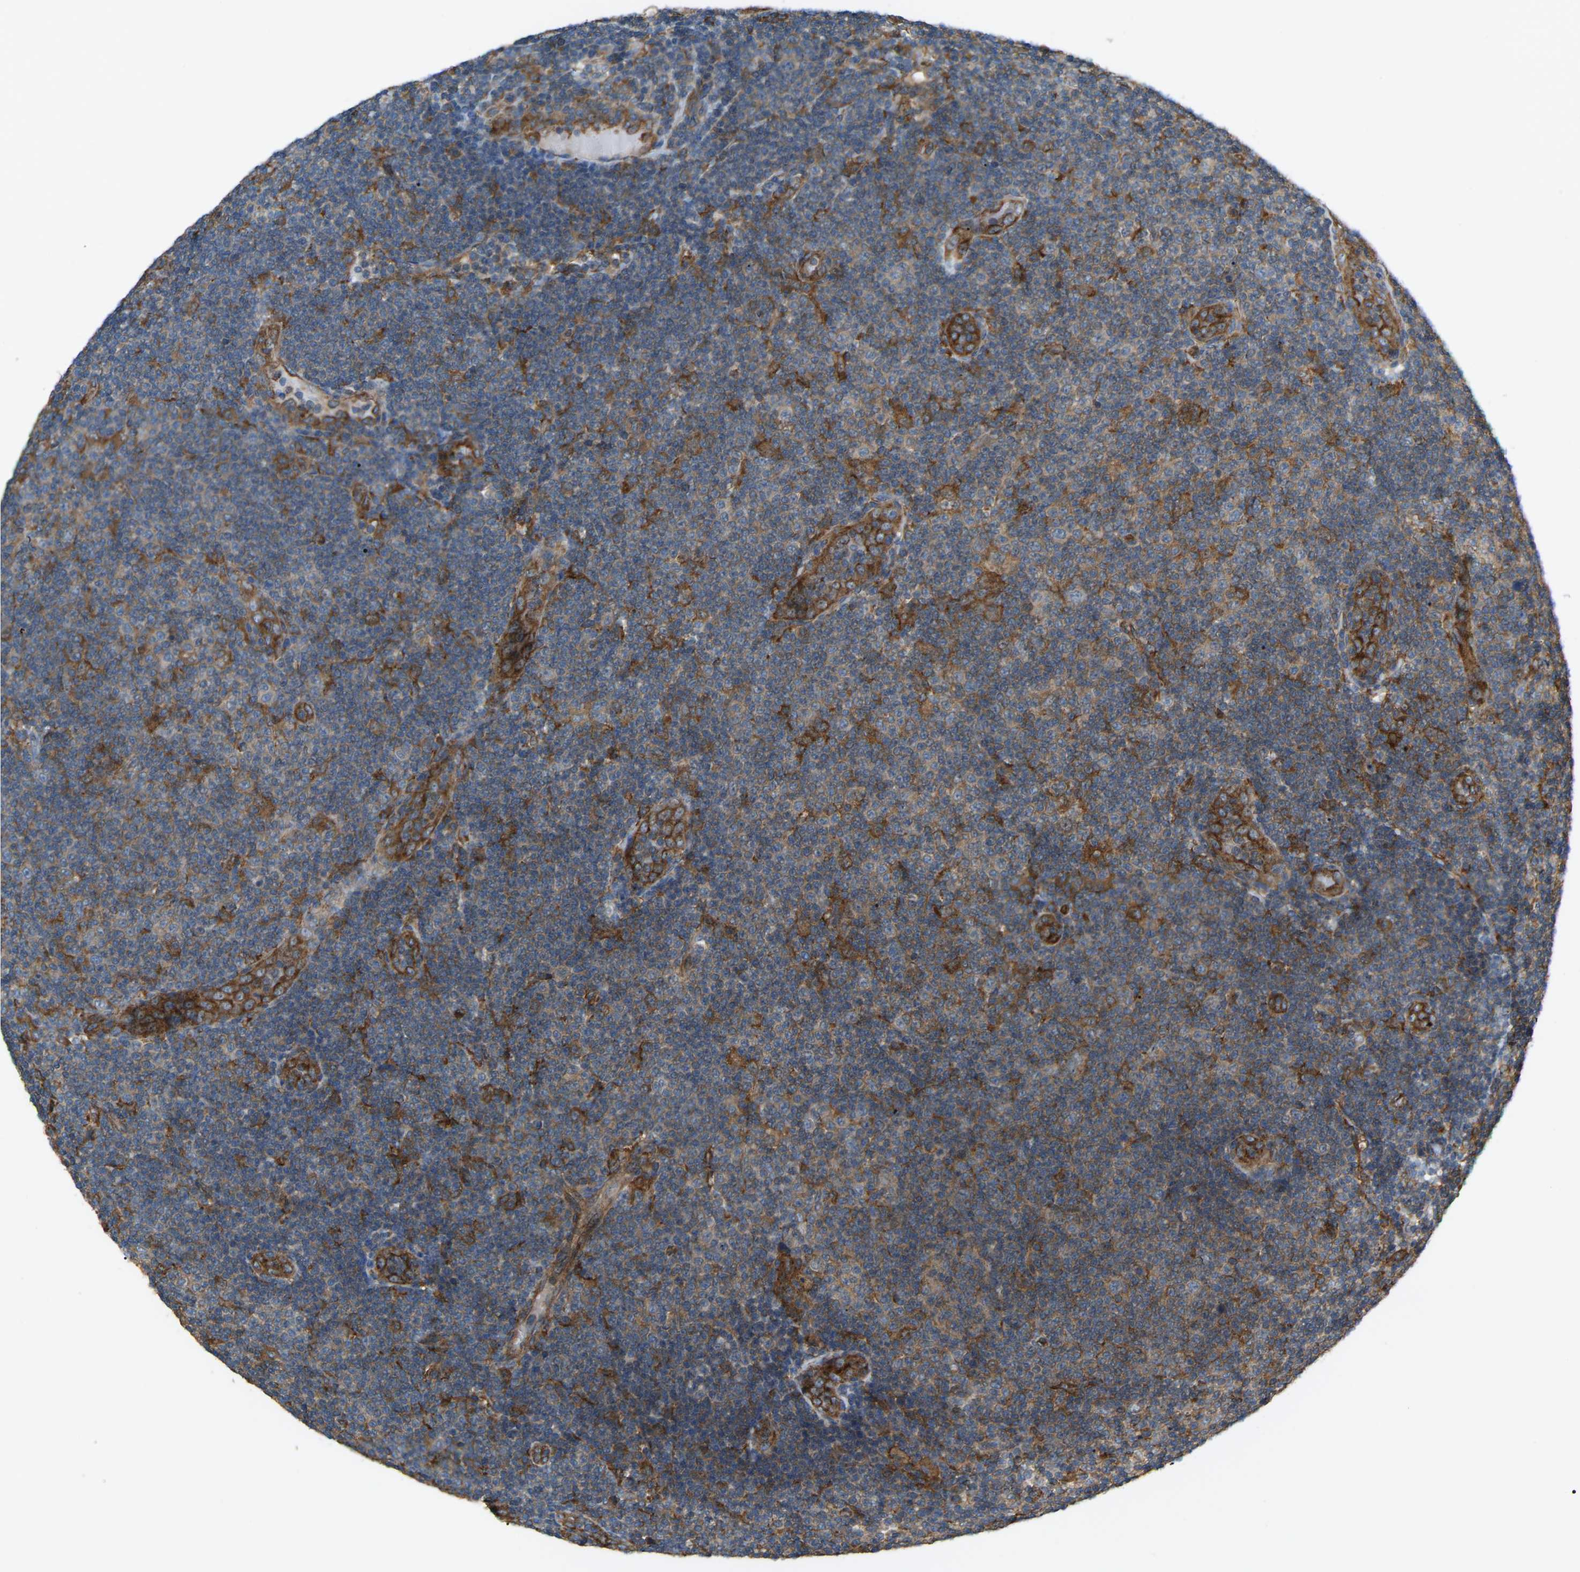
{"staining": {"intensity": "moderate", "quantity": ">75%", "location": "cytoplasmic/membranous"}, "tissue": "lymphoma", "cell_type": "Tumor cells", "image_type": "cancer", "snomed": [{"axis": "morphology", "description": "Malignant lymphoma, non-Hodgkin's type, Low grade"}, {"axis": "topography", "description": "Lymph node"}], "caption": "A high-resolution micrograph shows immunohistochemistry staining of malignant lymphoma, non-Hodgkin's type (low-grade), which displays moderate cytoplasmic/membranous expression in about >75% of tumor cells.", "gene": "PICALM", "patient": {"sex": "male", "age": 83}}